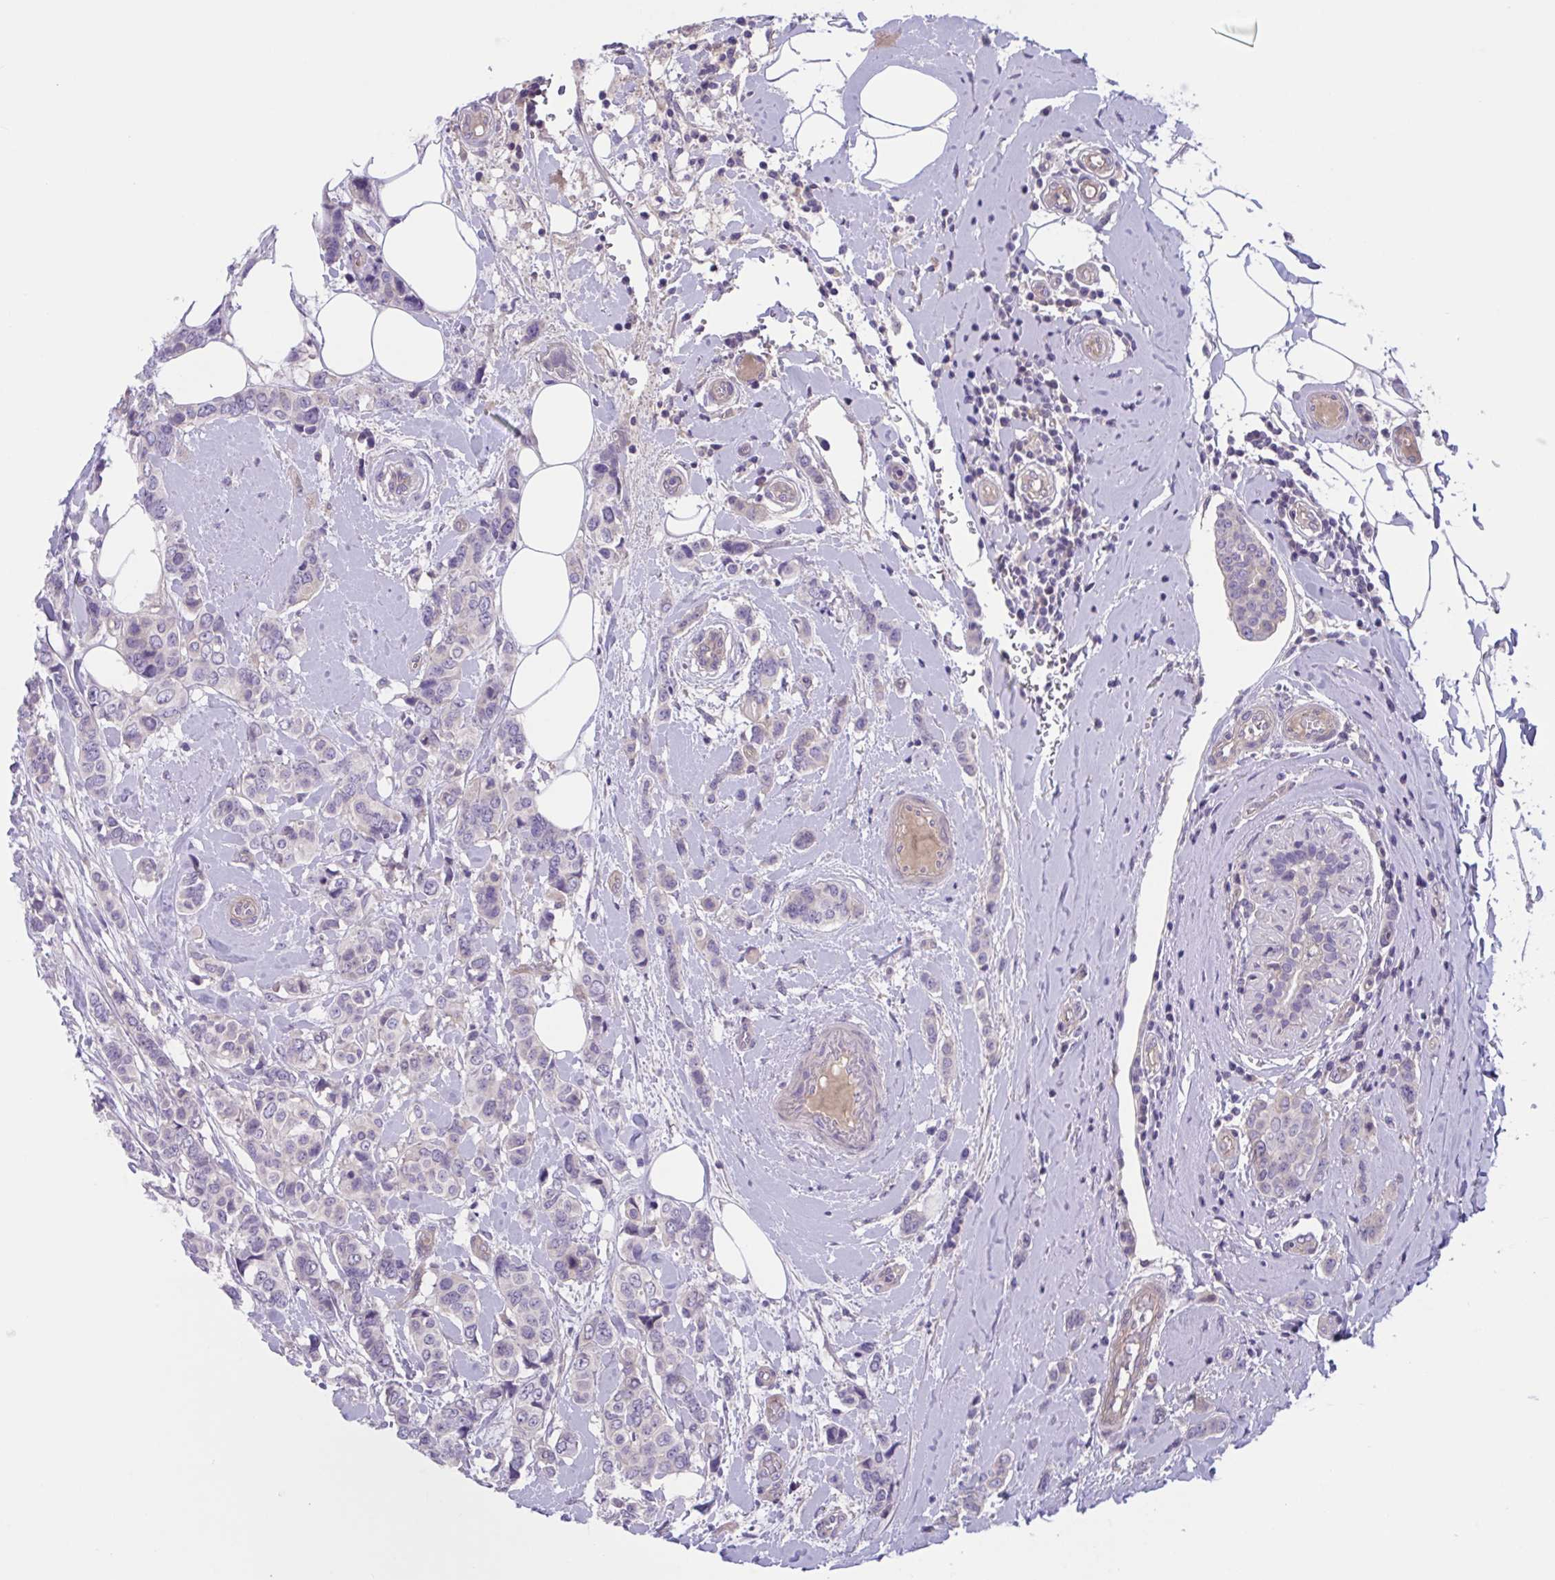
{"staining": {"intensity": "negative", "quantity": "none", "location": "none"}, "tissue": "breast cancer", "cell_type": "Tumor cells", "image_type": "cancer", "snomed": [{"axis": "morphology", "description": "Lobular carcinoma"}, {"axis": "topography", "description": "Breast"}], "caption": "High magnification brightfield microscopy of breast cancer stained with DAB (brown) and counterstained with hematoxylin (blue): tumor cells show no significant expression. The staining is performed using DAB (3,3'-diaminobenzidine) brown chromogen with nuclei counter-stained in using hematoxylin.", "gene": "TTC7B", "patient": {"sex": "female", "age": 51}}